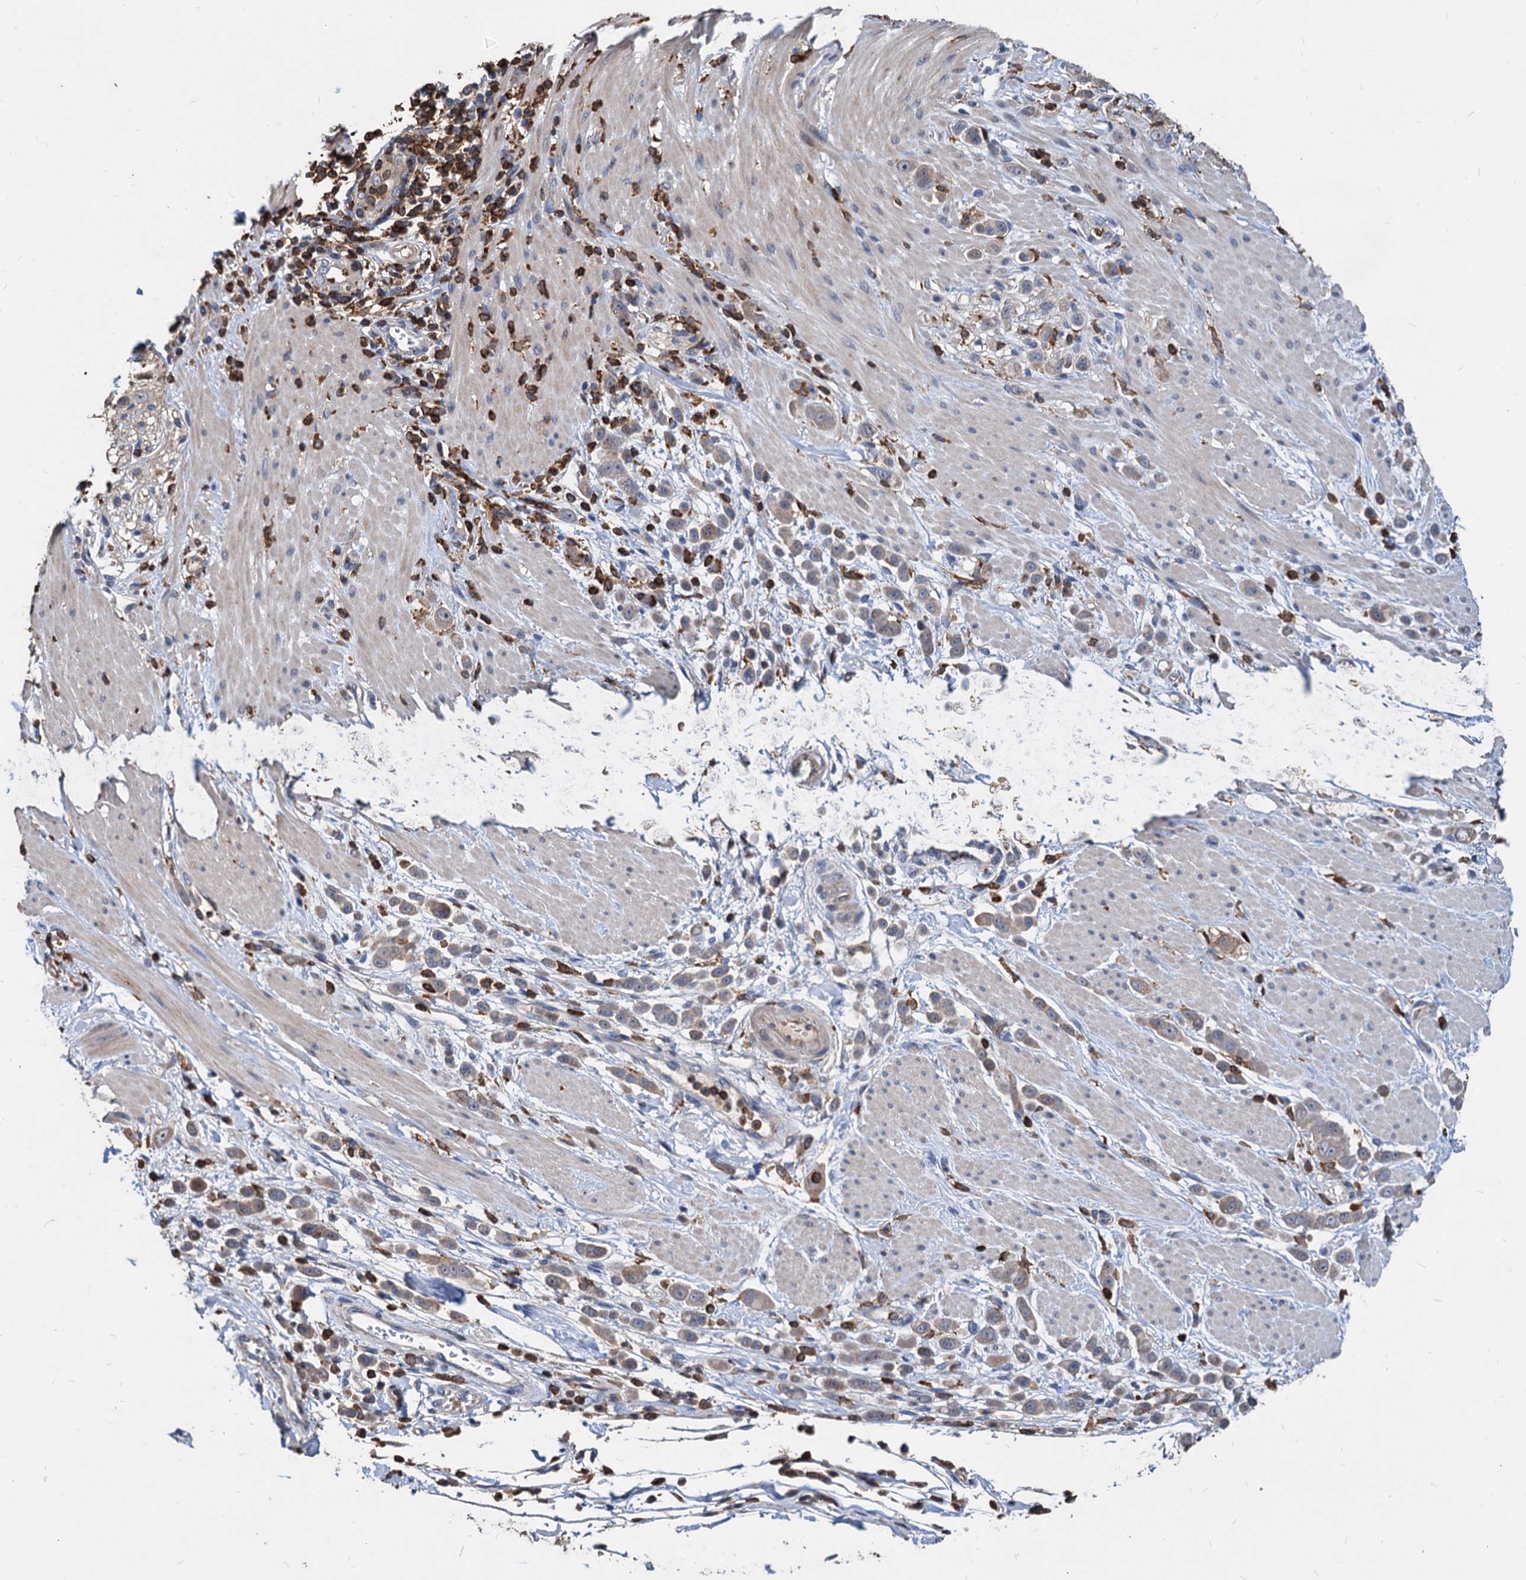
{"staining": {"intensity": "weak", "quantity": "25%-75%", "location": "cytoplasmic/membranous"}, "tissue": "pancreatic cancer", "cell_type": "Tumor cells", "image_type": "cancer", "snomed": [{"axis": "morphology", "description": "Normal tissue, NOS"}, {"axis": "morphology", "description": "Adenocarcinoma, NOS"}, {"axis": "topography", "description": "Pancreas"}], "caption": "A micrograph of human pancreatic cancer stained for a protein displays weak cytoplasmic/membranous brown staining in tumor cells.", "gene": "LCP2", "patient": {"sex": "female", "age": 64}}